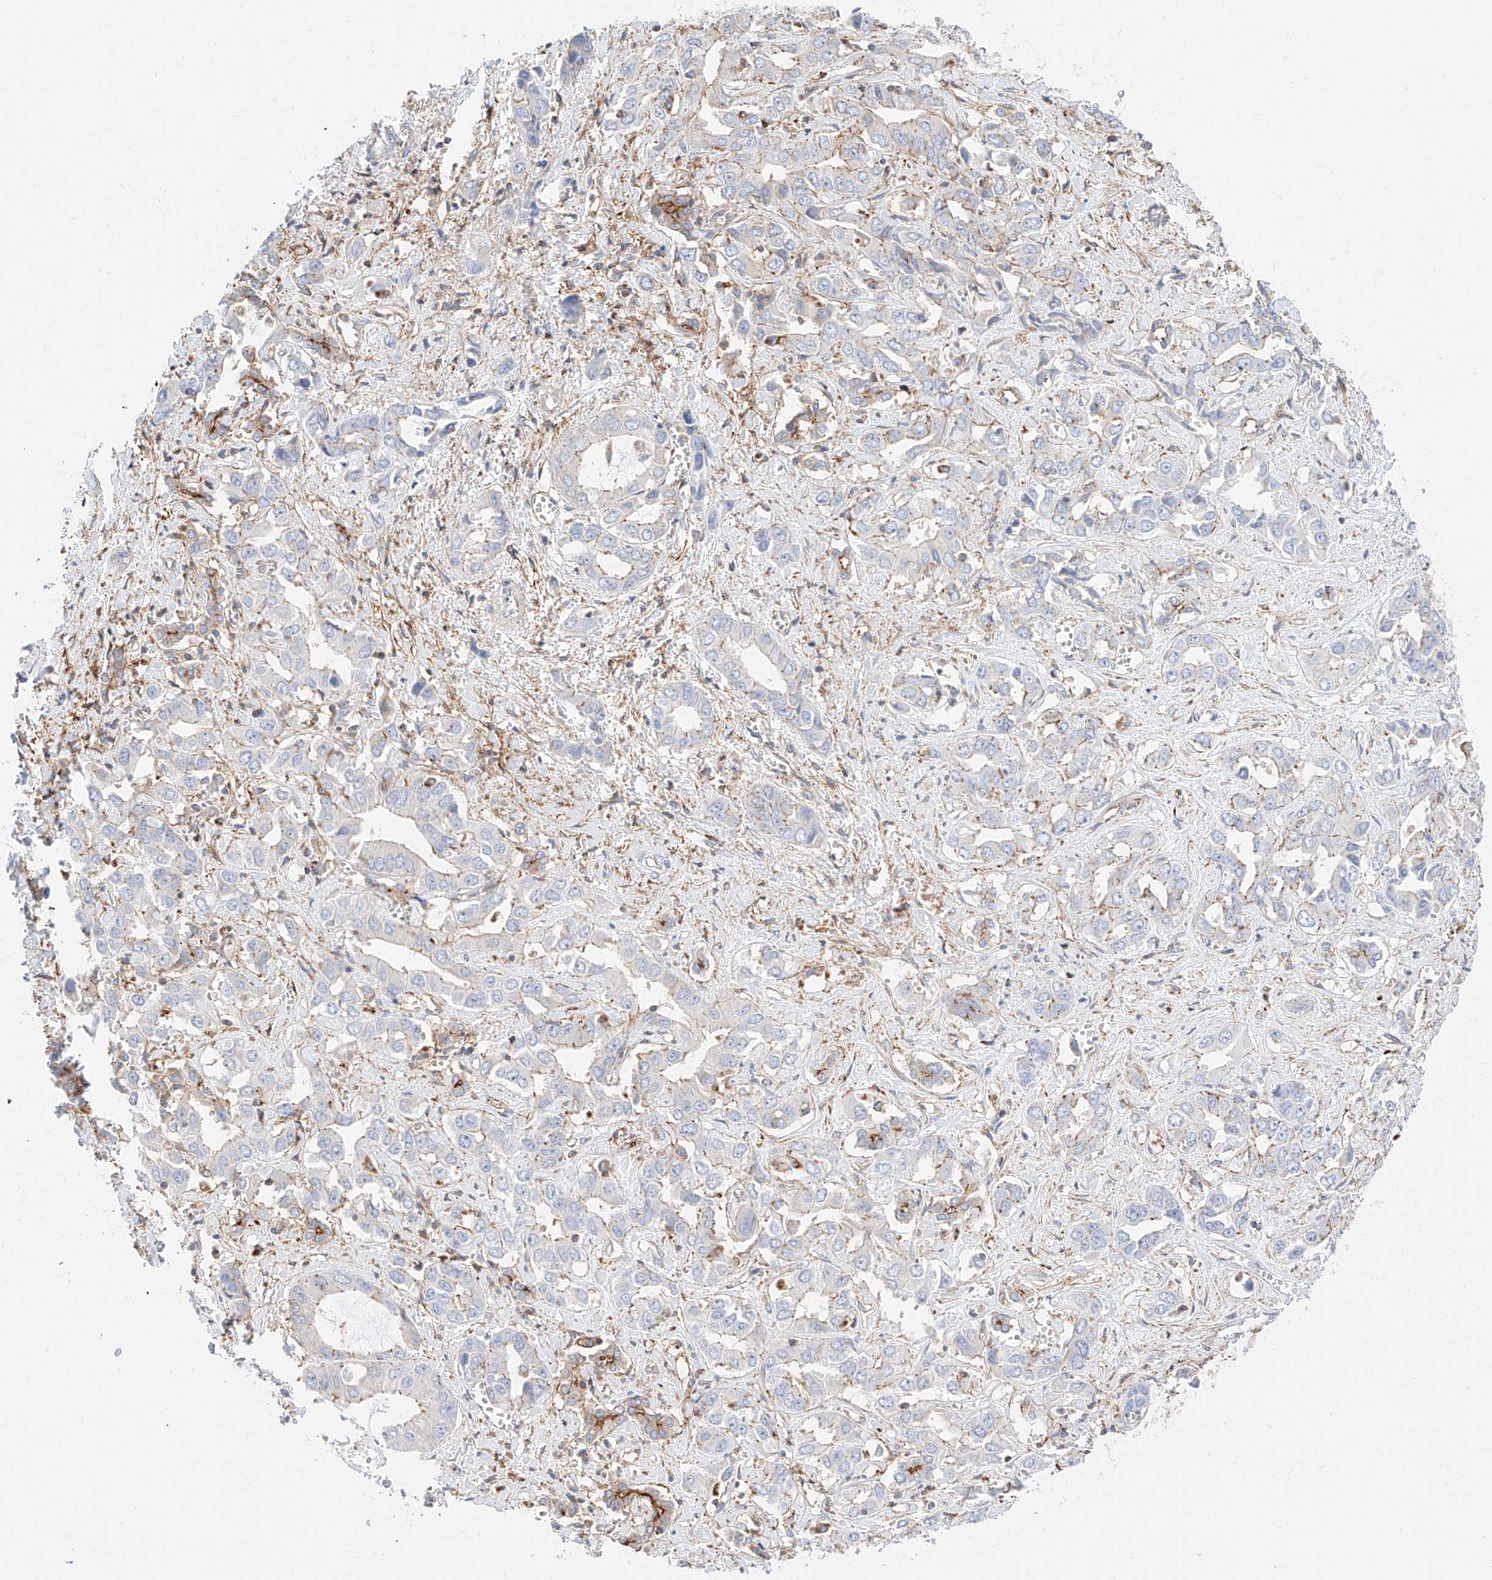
{"staining": {"intensity": "negative", "quantity": "none", "location": "none"}, "tissue": "liver cancer", "cell_type": "Tumor cells", "image_type": "cancer", "snomed": [{"axis": "morphology", "description": "Cholangiocarcinoma"}, {"axis": "topography", "description": "Liver"}], "caption": "Tumor cells show no significant protein expression in liver cancer.", "gene": "HAUS4", "patient": {"sex": "female", "age": 52}}